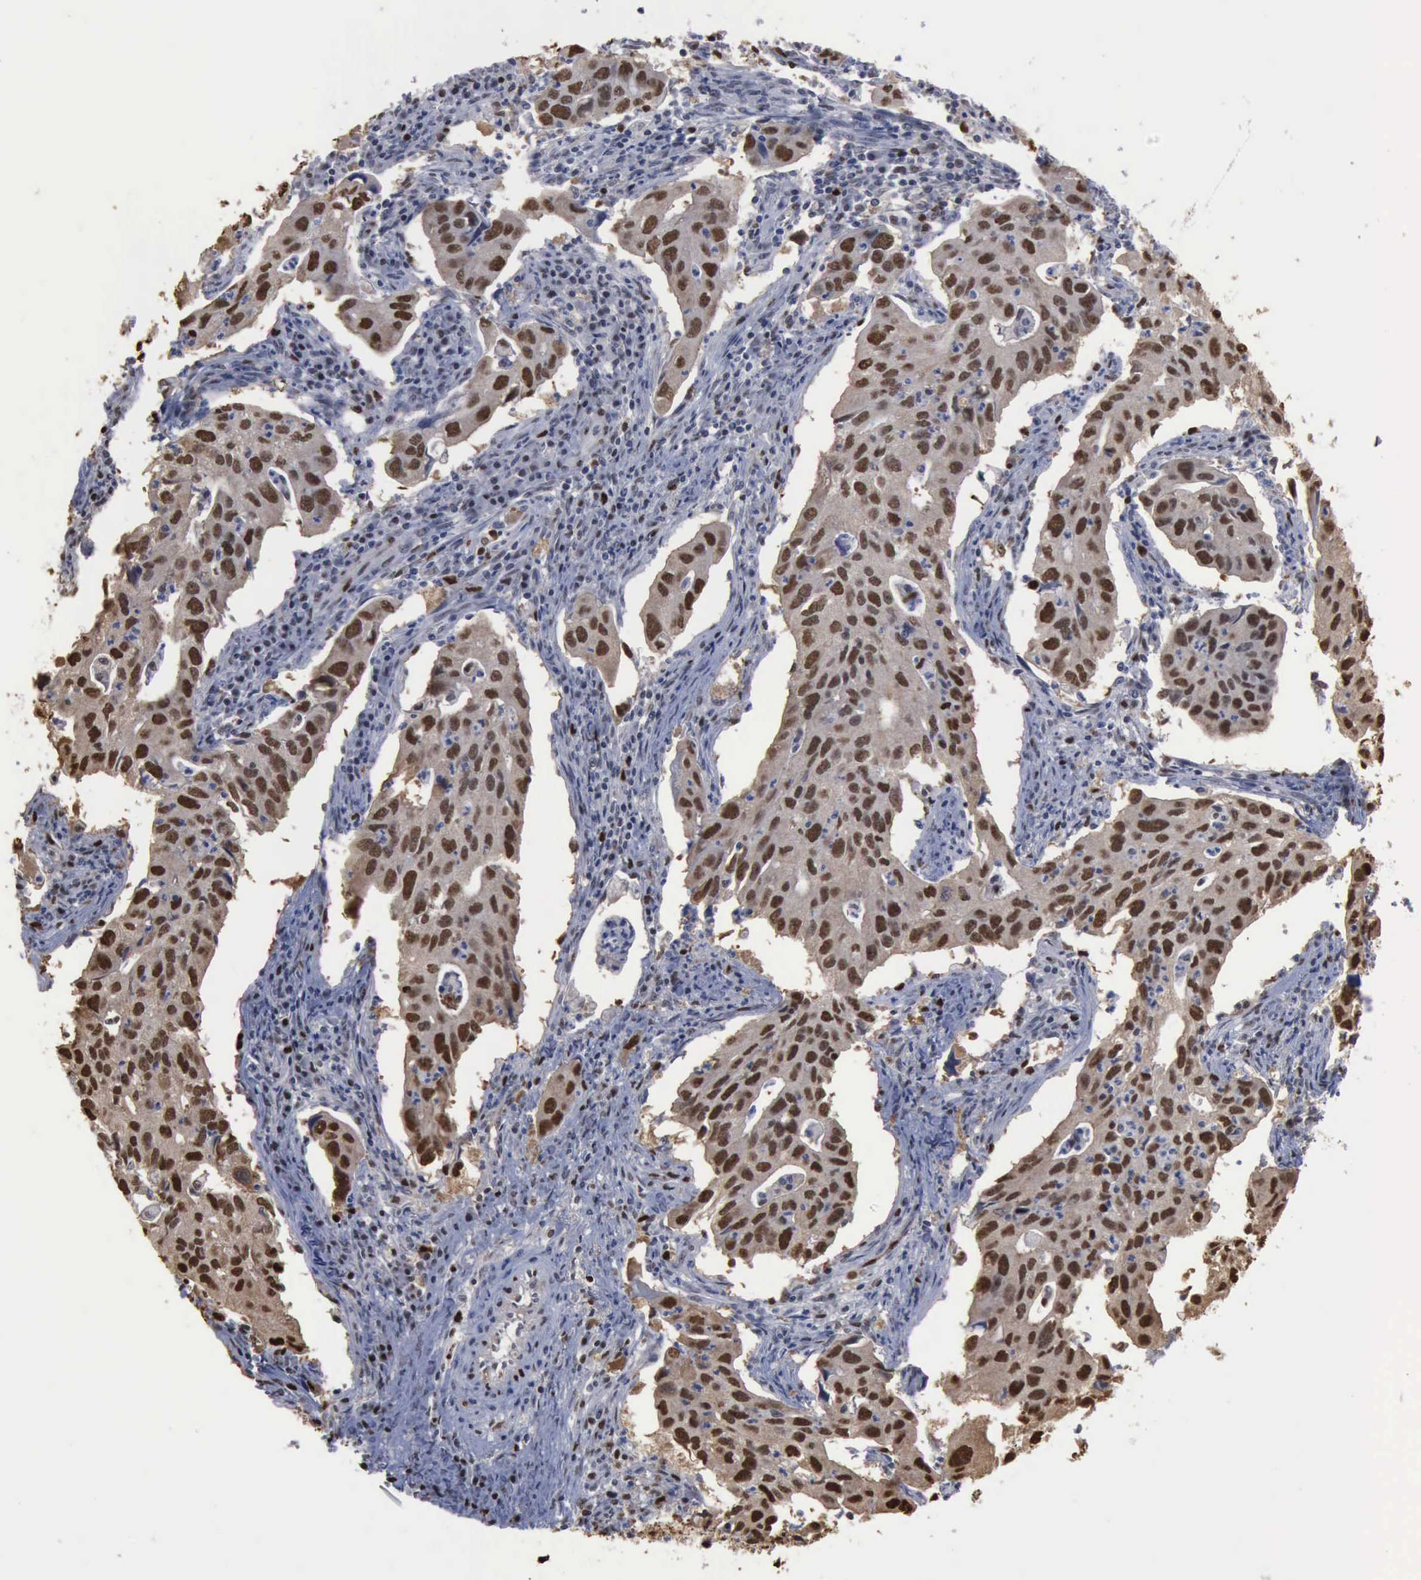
{"staining": {"intensity": "moderate", "quantity": ">75%", "location": "nuclear"}, "tissue": "lung cancer", "cell_type": "Tumor cells", "image_type": "cancer", "snomed": [{"axis": "morphology", "description": "Adenocarcinoma, NOS"}, {"axis": "topography", "description": "Lung"}], "caption": "Immunohistochemical staining of lung cancer reveals medium levels of moderate nuclear staining in about >75% of tumor cells. (DAB (3,3'-diaminobenzidine) IHC with brightfield microscopy, high magnification).", "gene": "PCNA", "patient": {"sex": "male", "age": 48}}